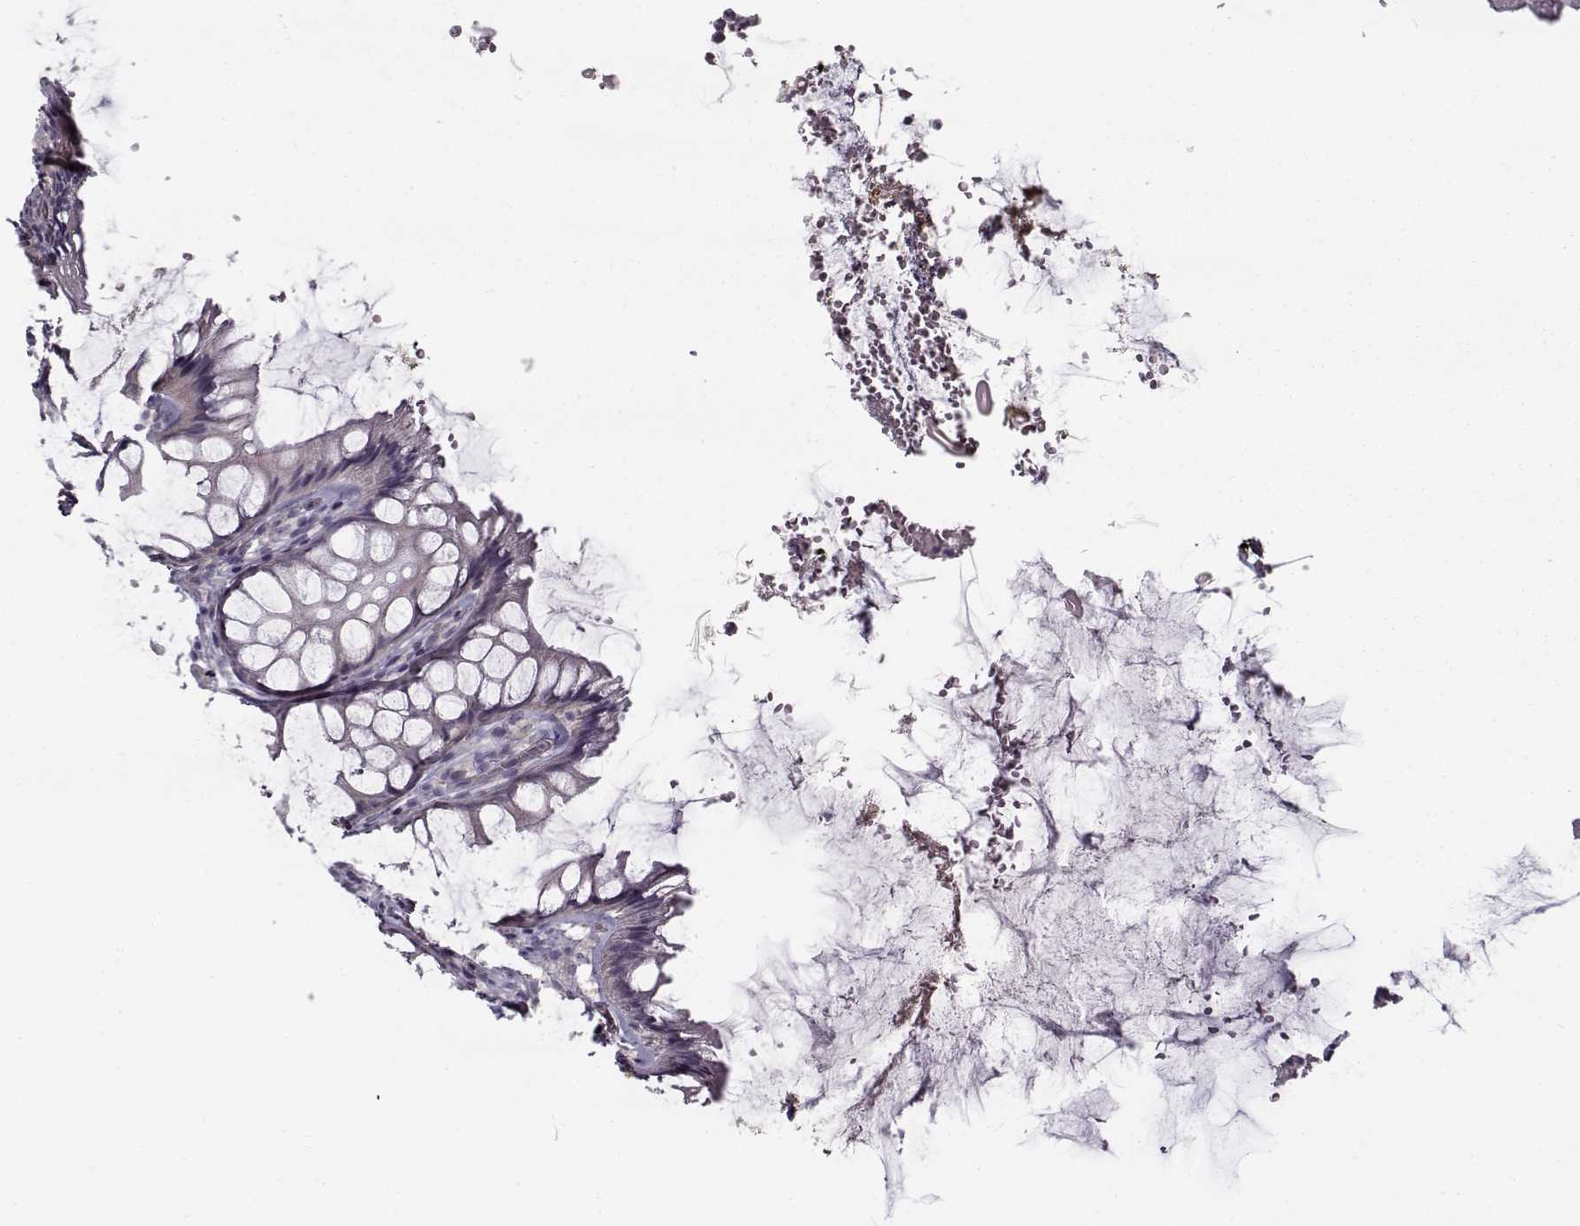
{"staining": {"intensity": "negative", "quantity": "none", "location": "none"}, "tissue": "rectum", "cell_type": "Glandular cells", "image_type": "normal", "snomed": [{"axis": "morphology", "description": "Normal tissue, NOS"}, {"axis": "topography", "description": "Rectum"}], "caption": "Immunohistochemistry (IHC) histopathology image of unremarkable rectum: human rectum stained with DAB exhibits no significant protein expression in glandular cells. (Immunohistochemistry, brightfield microscopy, high magnification).", "gene": "LAMB2", "patient": {"sex": "female", "age": 62}}